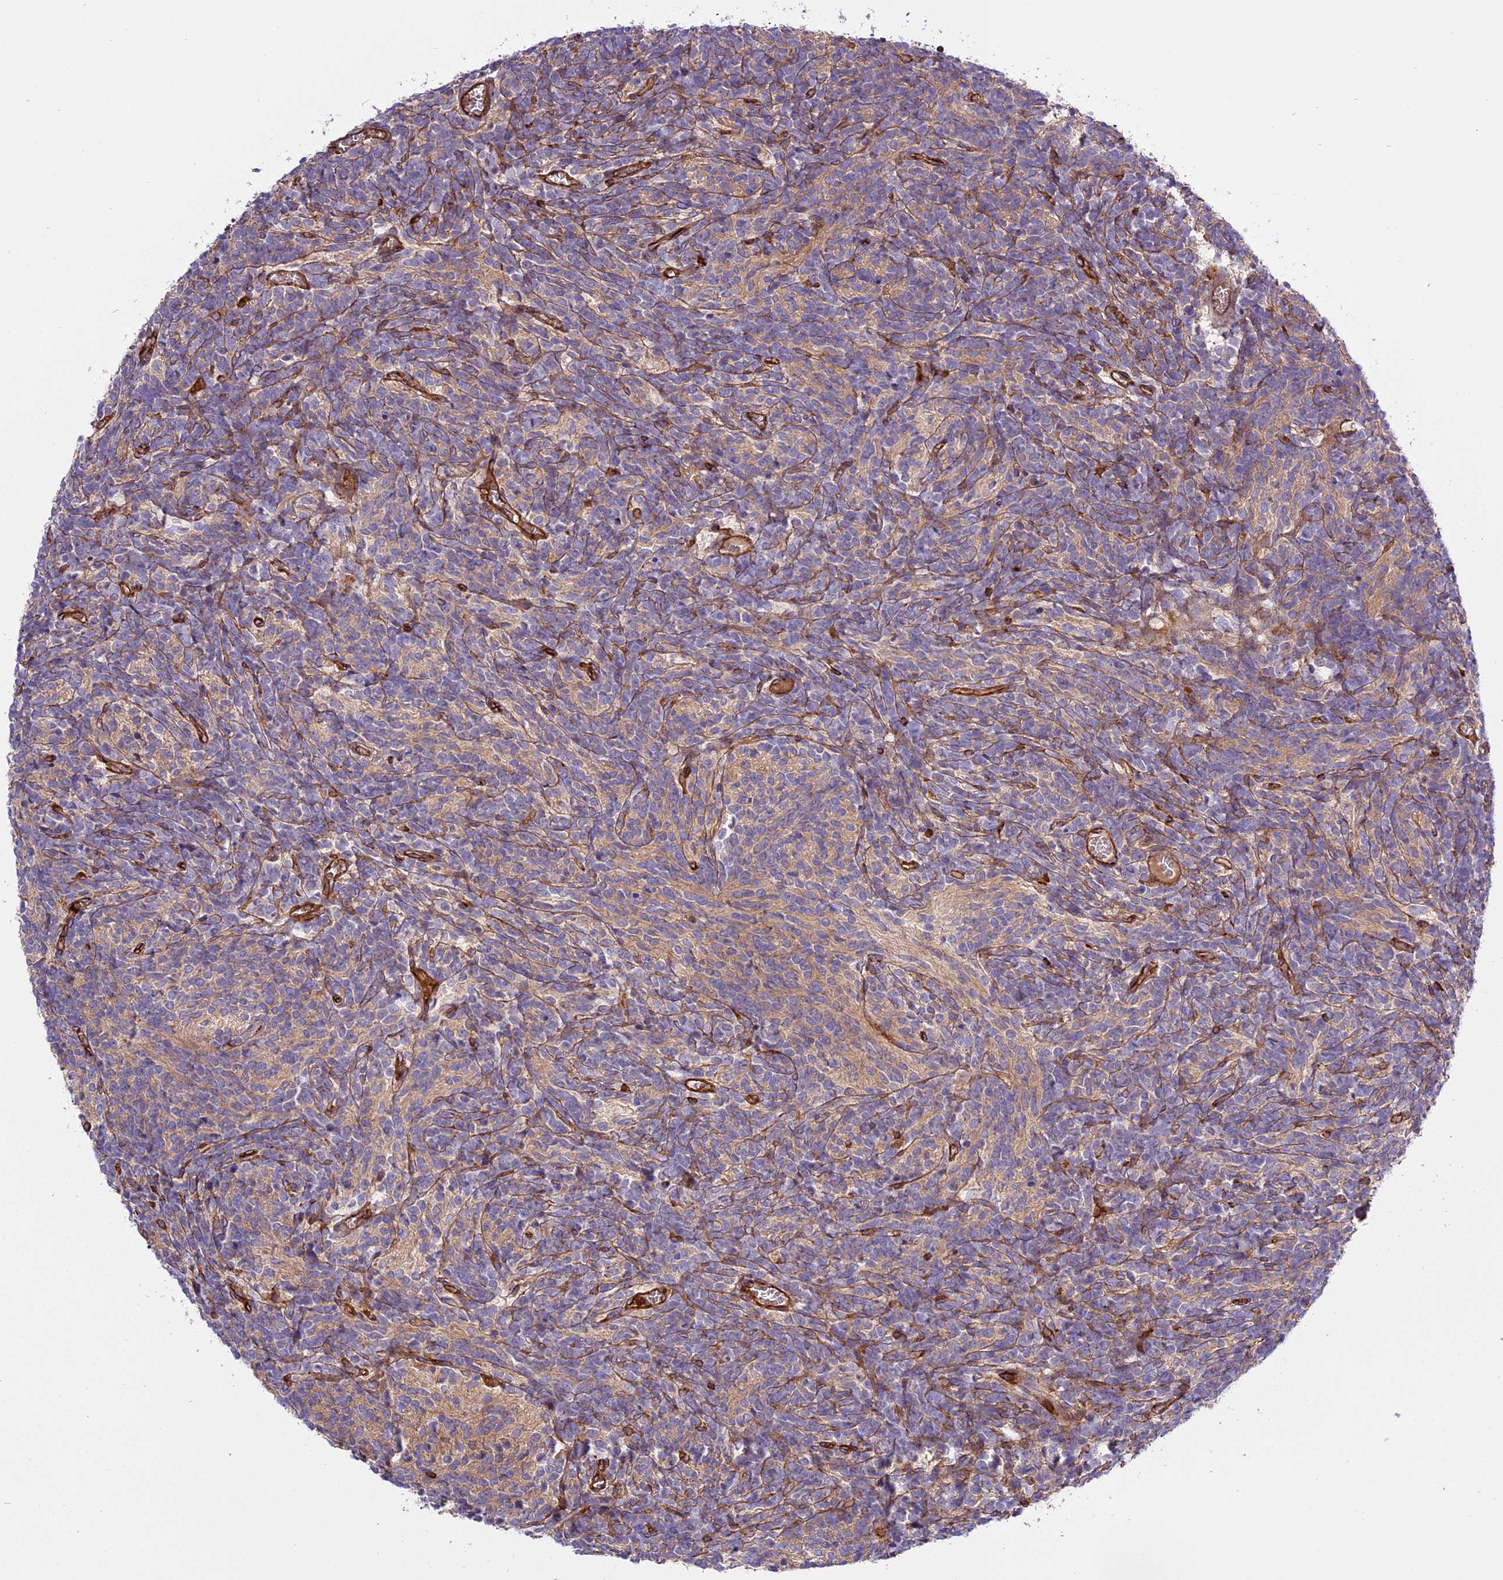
{"staining": {"intensity": "moderate", "quantity": "<25%", "location": "cytoplasmic/membranous"}, "tissue": "glioma", "cell_type": "Tumor cells", "image_type": "cancer", "snomed": [{"axis": "morphology", "description": "Glioma, malignant, Low grade"}, {"axis": "topography", "description": "Brain"}], "caption": "DAB (3,3'-diaminobenzidine) immunohistochemical staining of malignant low-grade glioma shows moderate cytoplasmic/membranous protein positivity in approximately <25% of tumor cells.", "gene": "CD99L2", "patient": {"sex": "female", "age": 1}}